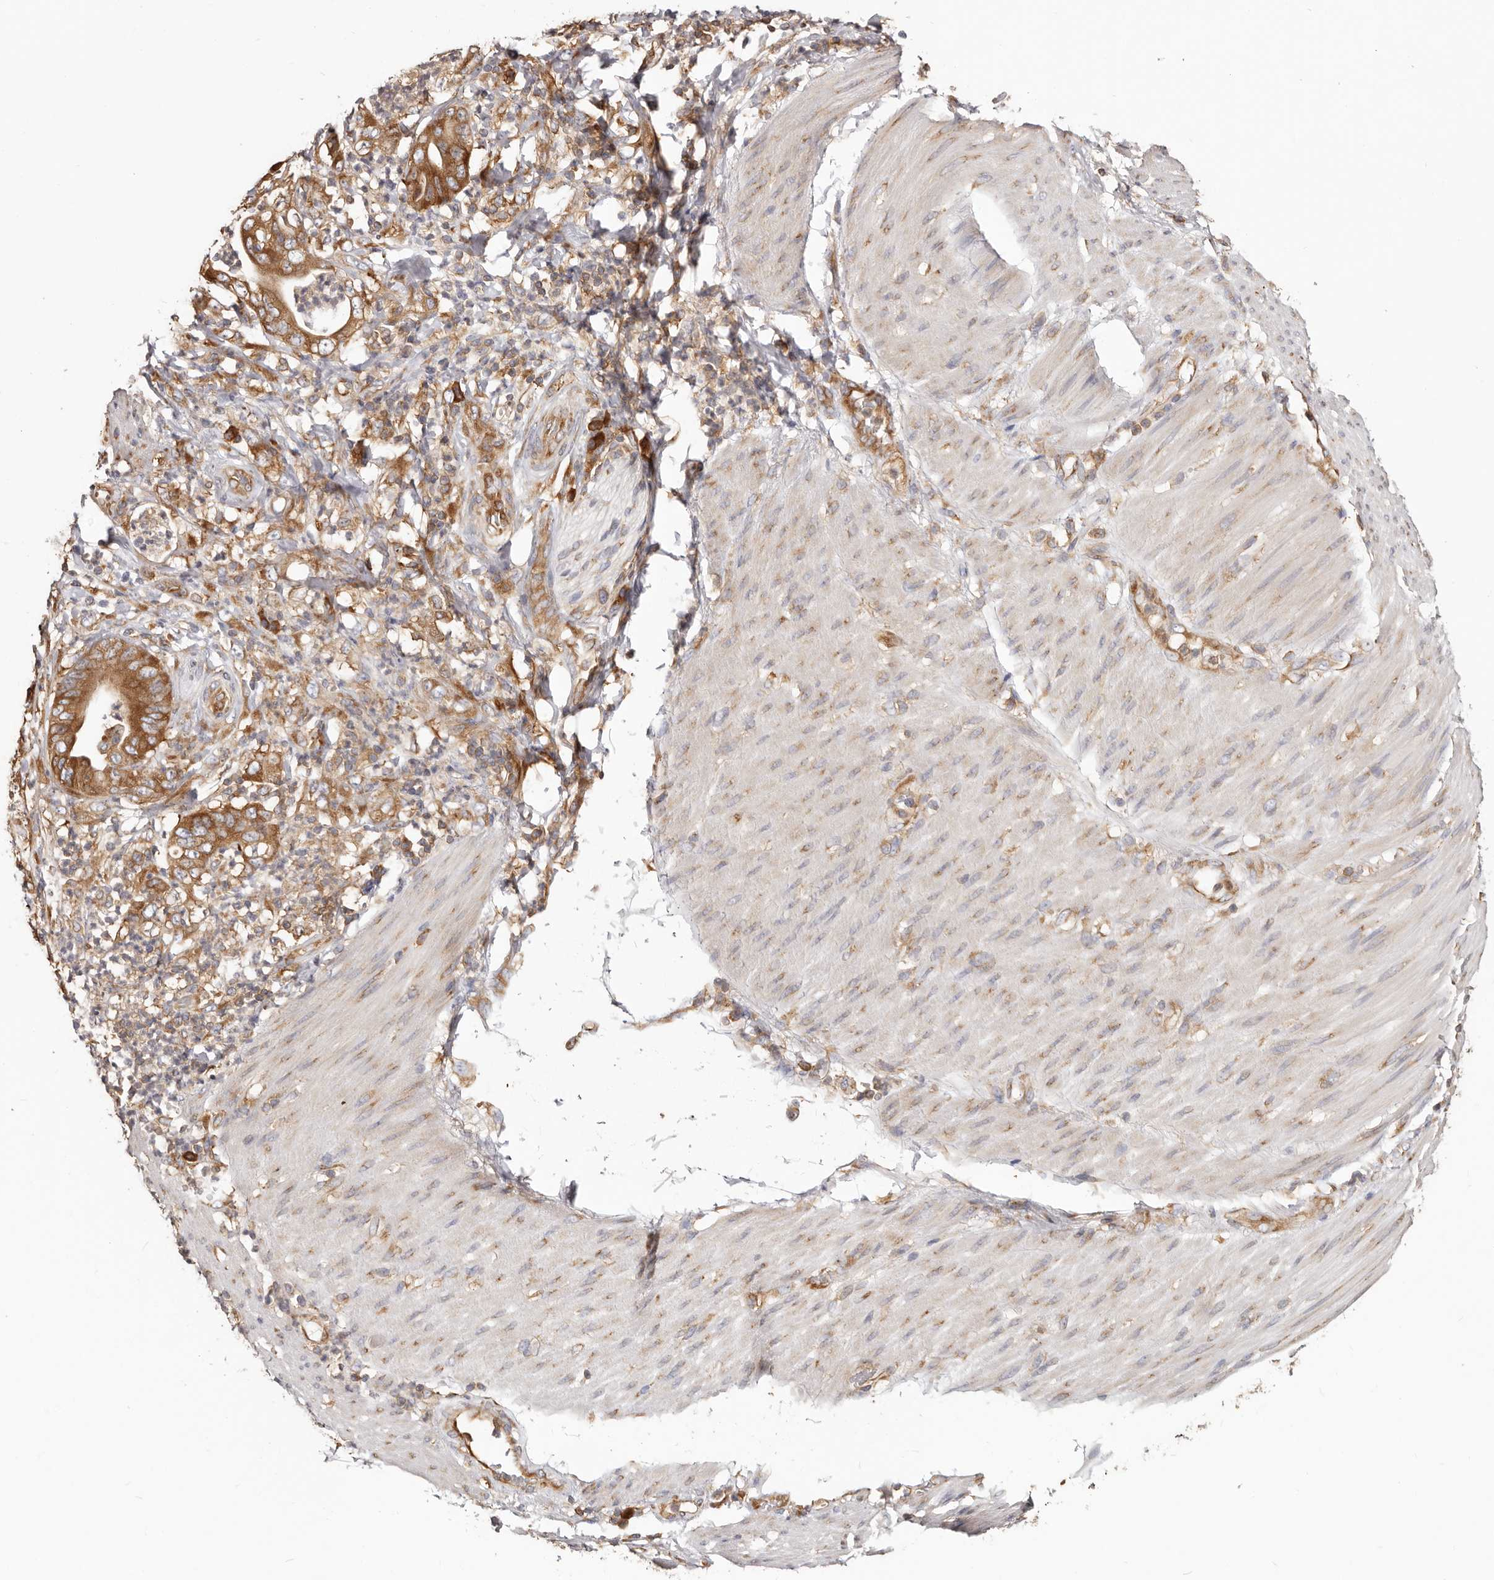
{"staining": {"intensity": "strong", "quantity": ">75%", "location": "cytoplasmic/membranous"}, "tissue": "stomach cancer", "cell_type": "Tumor cells", "image_type": "cancer", "snomed": [{"axis": "morphology", "description": "Adenocarcinoma, NOS"}, {"axis": "topography", "description": "Stomach"}], "caption": "Brown immunohistochemical staining in human stomach cancer demonstrates strong cytoplasmic/membranous positivity in about >75% of tumor cells. Using DAB (brown) and hematoxylin (blue) stains, captured at high magnification using brightfield microscopy.", "gene": "EPRS1", "patient": {"sex": "female", "age": 73}}